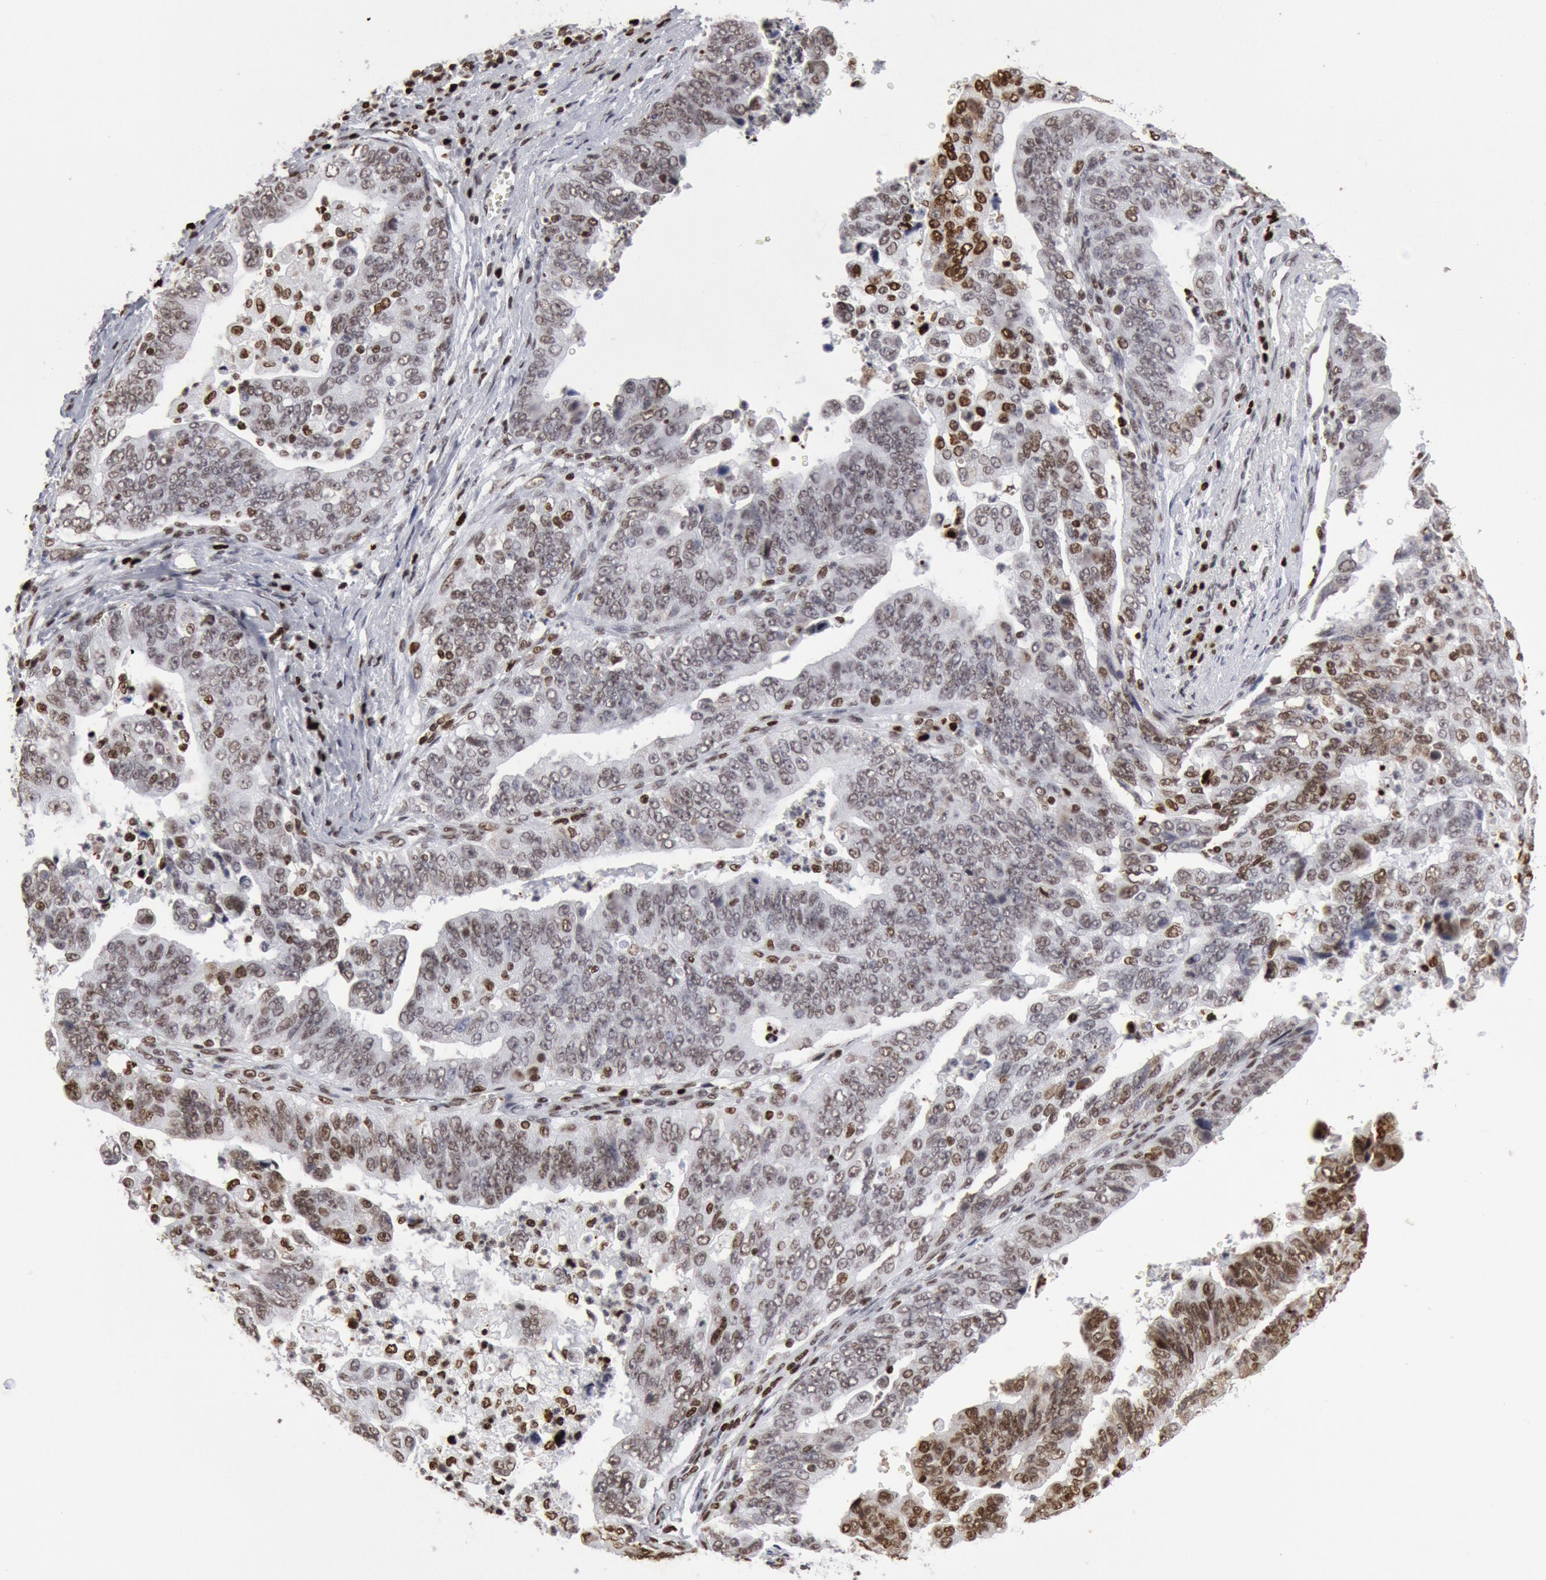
{"staining": {"intensity": "moderate", "quantity": "25%-75%", "location": "nuclear"}, "tissue": "stomach cancer", "cell_type": "Tumor cells", "image_type": "cancer", "snomed": [{"axis": "morphology", "description": "Adenocarcinoma, NOS"}, {"axis": "topography", "description": "Stomach, upper"}], "caption": "An immunohistochemistry image of tumor tissue is shown. Protein staining in brown shows moderate nuclear positivity in stomach cancer (adenocarcinoma) within tumor cells. The protein is stained brown, and the nuclei are stained in blue (DAB (3,3'-diaminobenzidine) IHC with brightfield microscopy, high magnification).", "gene": "SUB1", "patient": {"sex": "female", "age": 50}}